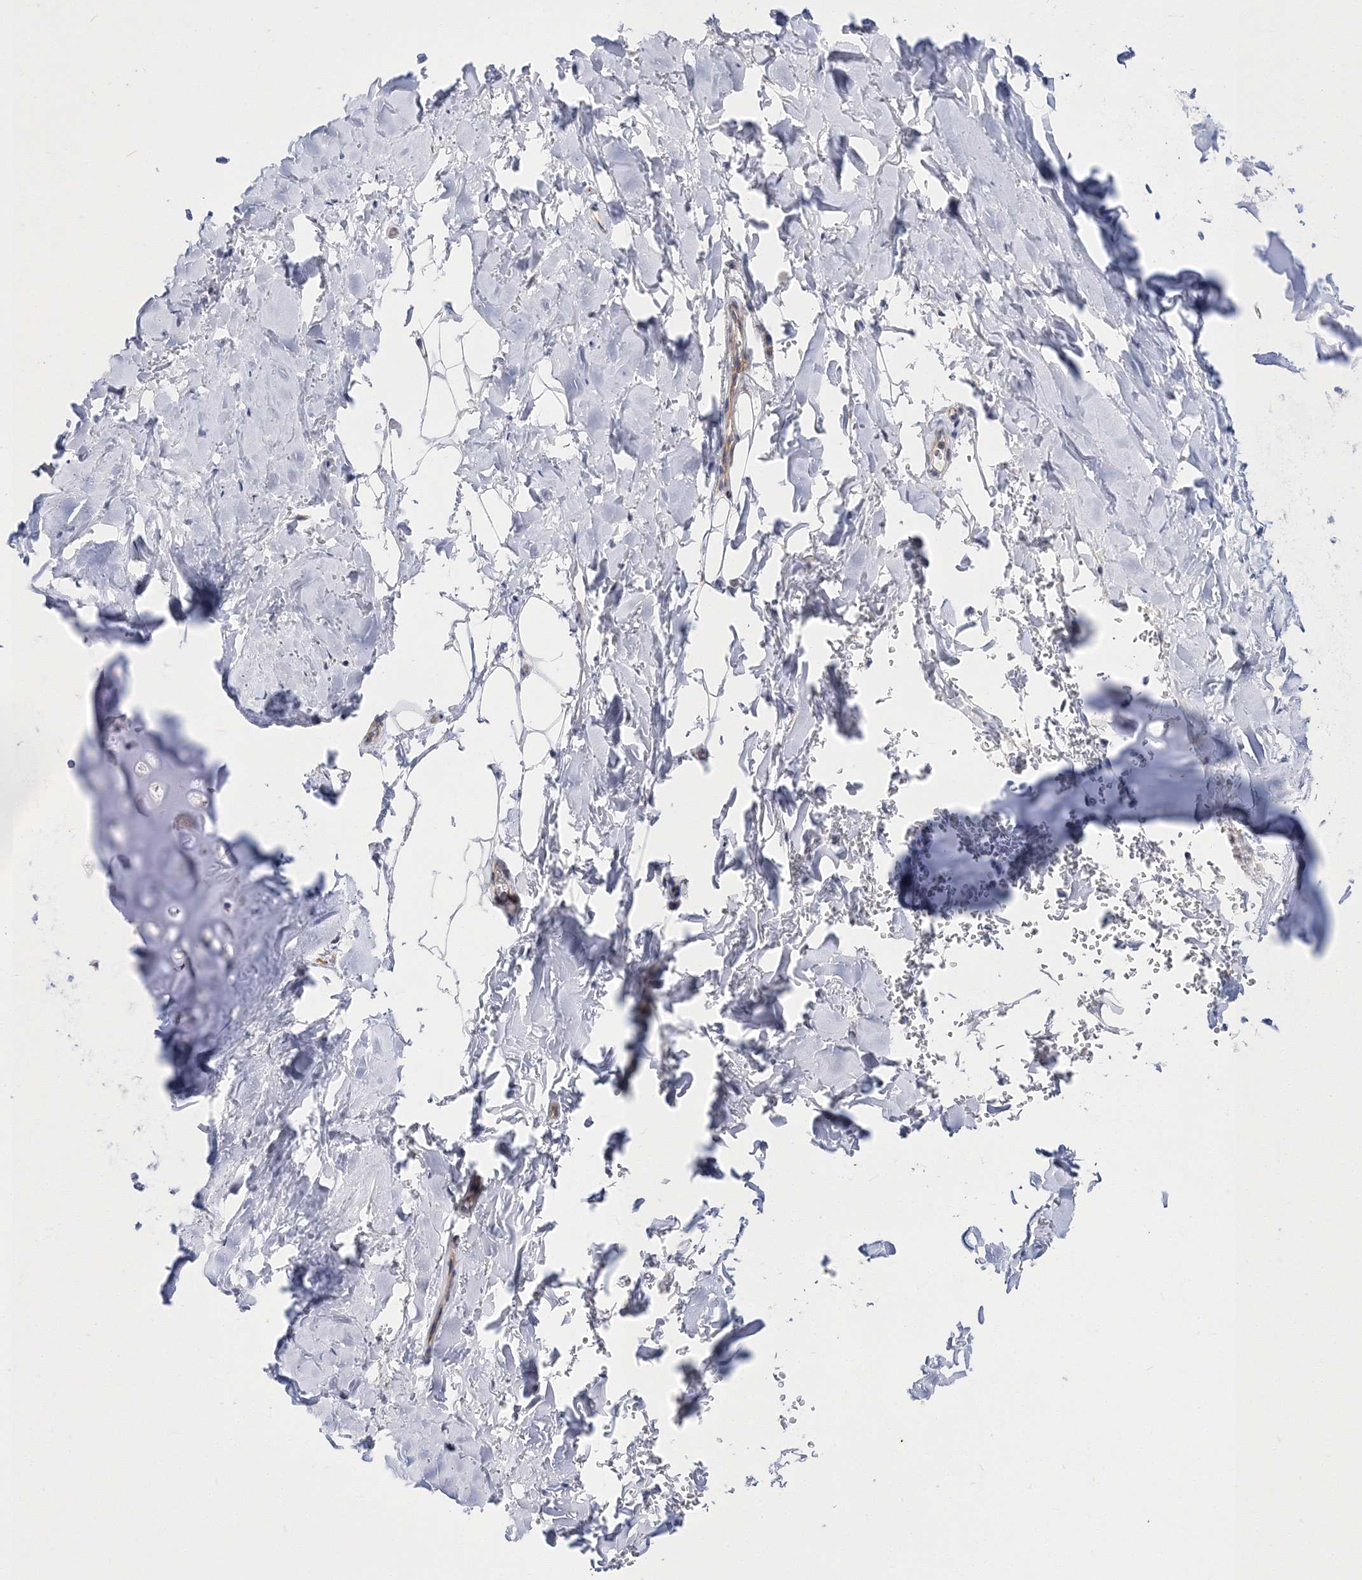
{"staining": {"intensity": "weak", "quantity": "25%-75%", "location": "cytoplasmic/membranous"}, "tissue": "adipose tissue", "cell_type": "Adipocytes", "image_type": "normal", "snomed": [{"axis": "morphology", "description": "Normal tissue, NOS"}, {"axis": "topography", "description": "Cartilage tissue"}], "caption": "Benign adipose tissue demonstrates weak cytoplasmic/membranous staining in about 25%-75% of adipocytes.", "gene": "ARHGAP32", "patient": {"sex": "female", "age": 63}}